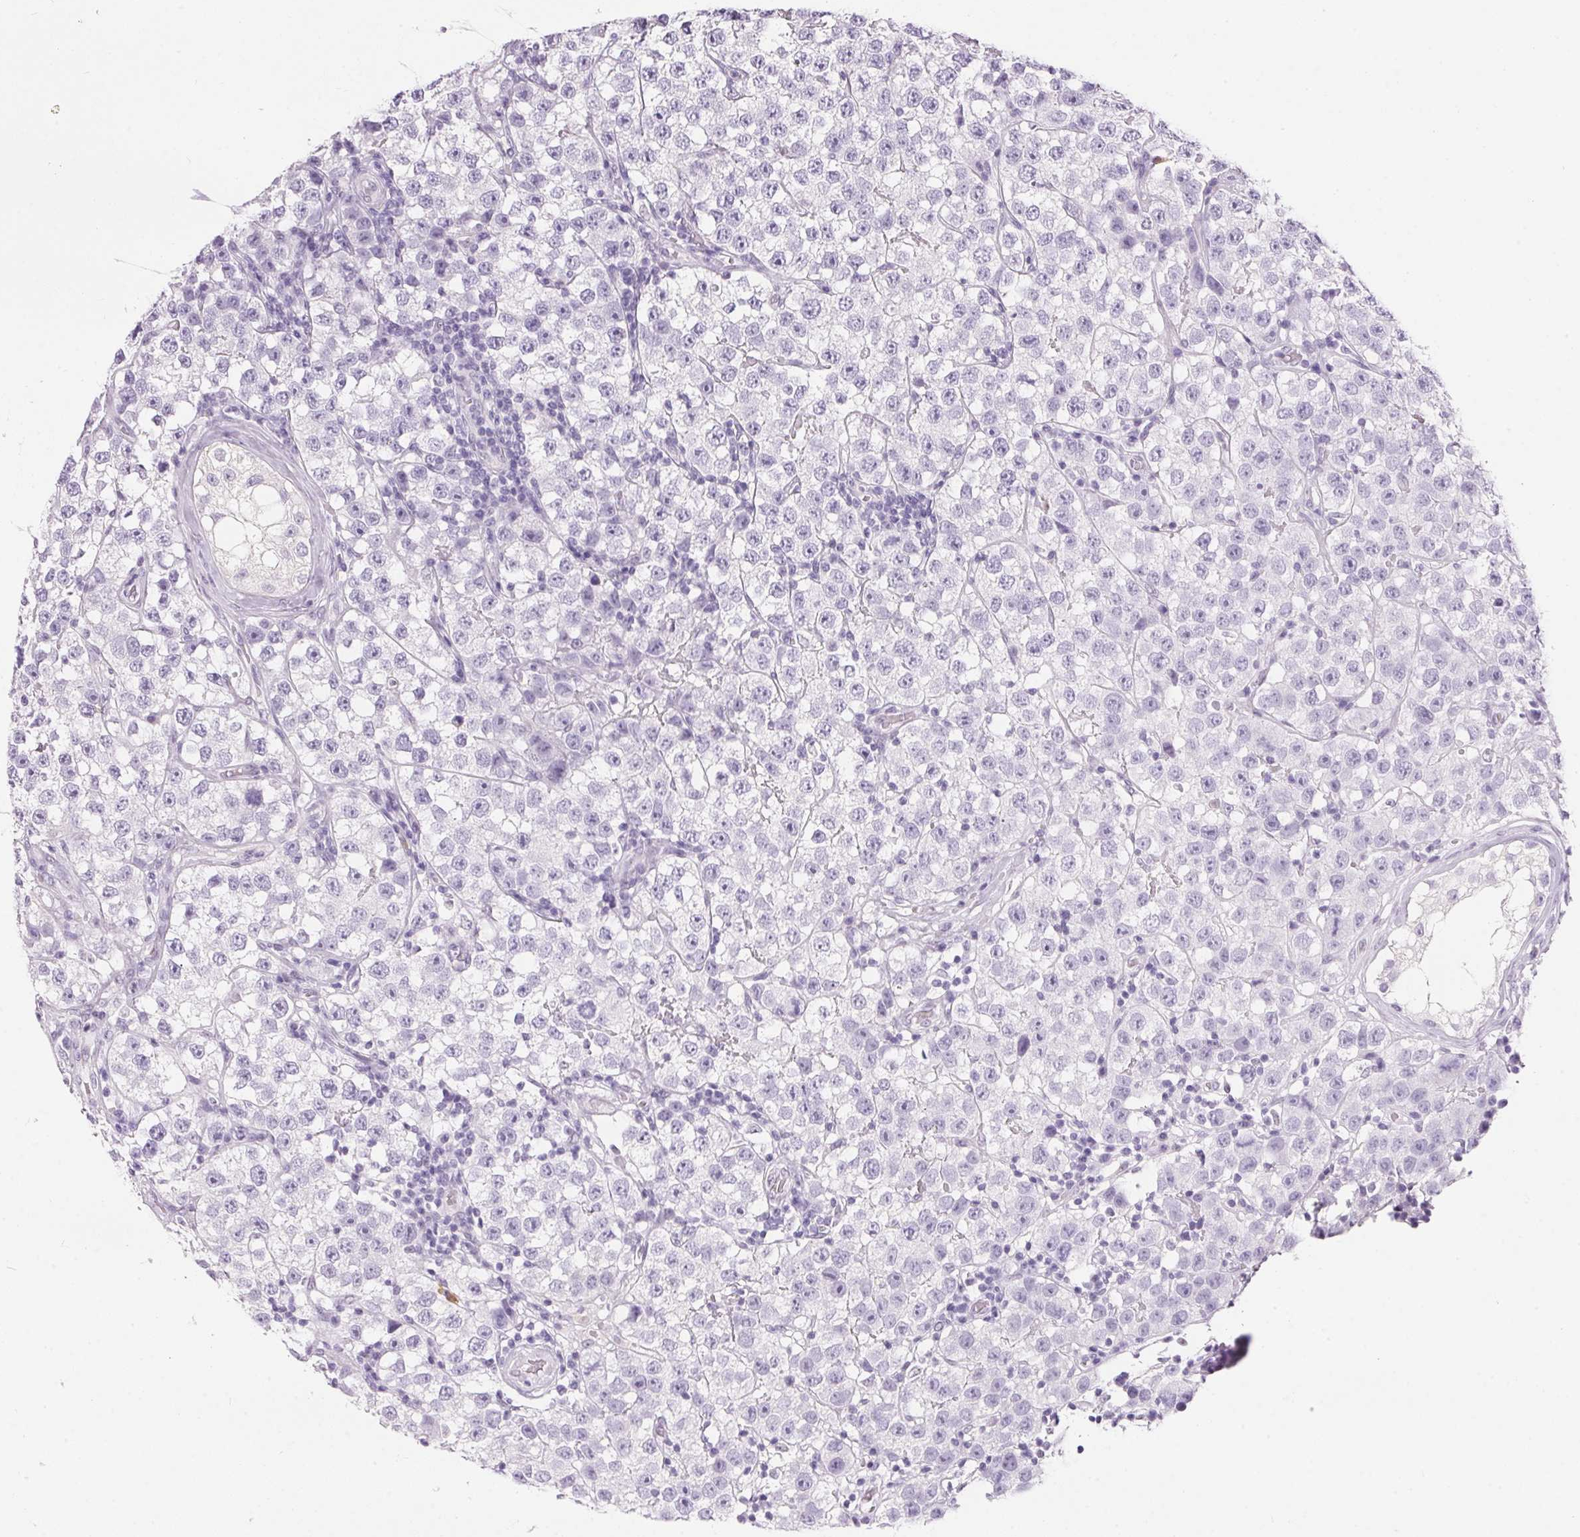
{"staining": {"intensity": "negative", "quantity": "none", "location": "none"}, "tissue": "testis cancer", "cell_type": "Tumor cells", "image_type": "cancer", "snomed": [{"axis": "morphology", "description": "Seminoma, NOS"}, {"axis": "topography", "description": "Testis"}], "caption": "Immunohistochemical staining of human seminoma (testis) reveals no significant staining in tumor cells.", "gene": "GBP6", "patient": {"sex": "male", "age": 34}}